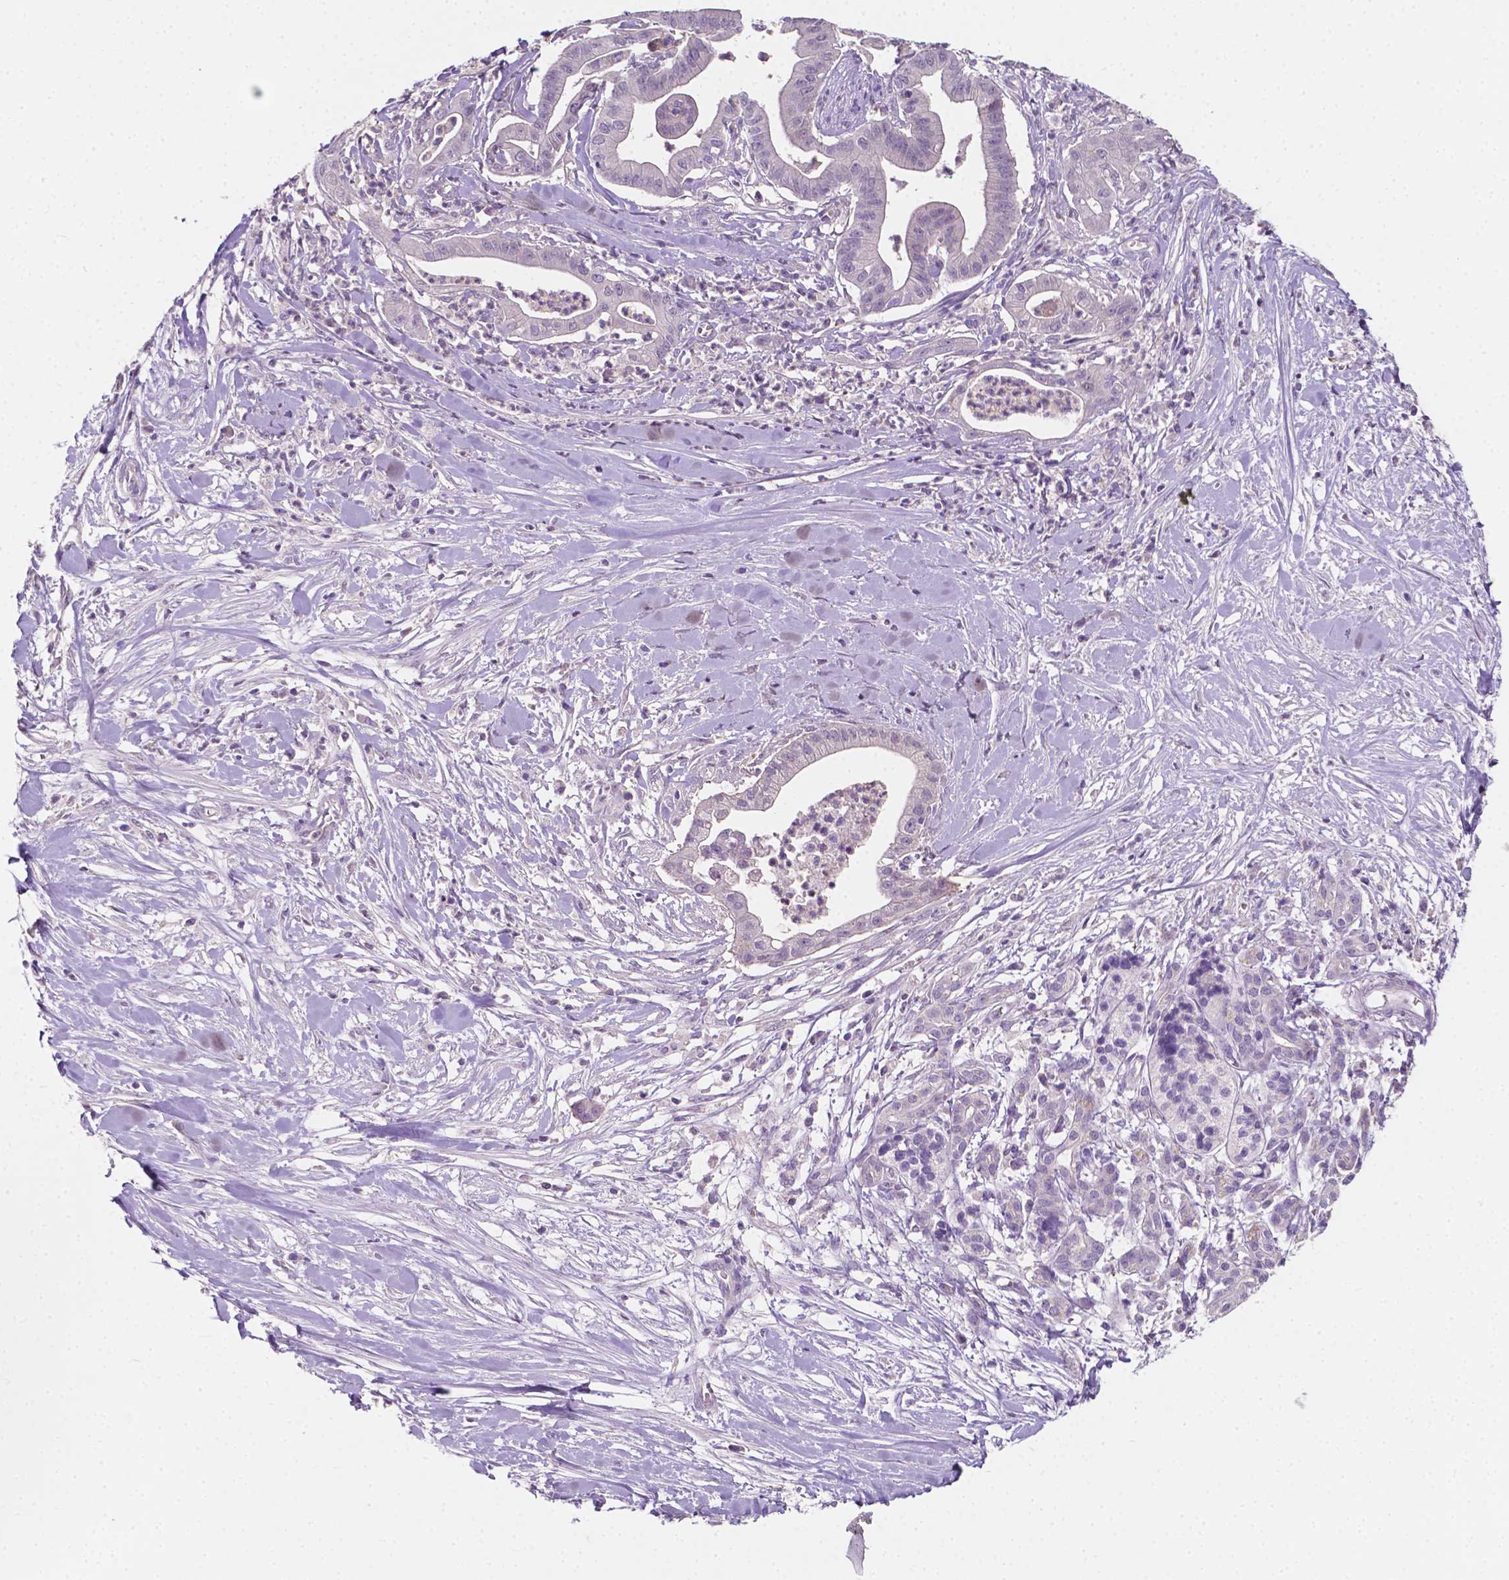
{"staining": {"intensity": "negative", "quantity": "none", "location": "none"}, "tissue": "pancreatic cancer", "cell_type": "Tumor cells", "image_type": "cancer", "snomed": [{"axis": "morphology", "description": "Normal tissue, NOS"}, {"axis": "morphology", "description": "Adenocarcinoma, NOS"}, {"axis": "topography", "description": "Lymph node"}, {"axis": "topography", "description": "Pancreas"}], "caption": "Human adenocarcinoma (pancreatic) stained for a protein using immunohistochemistry (IHC) exhibits no staining in tumor cells.", "gene": "EGFR", "patient": {"sex": "female", "age": 58}}